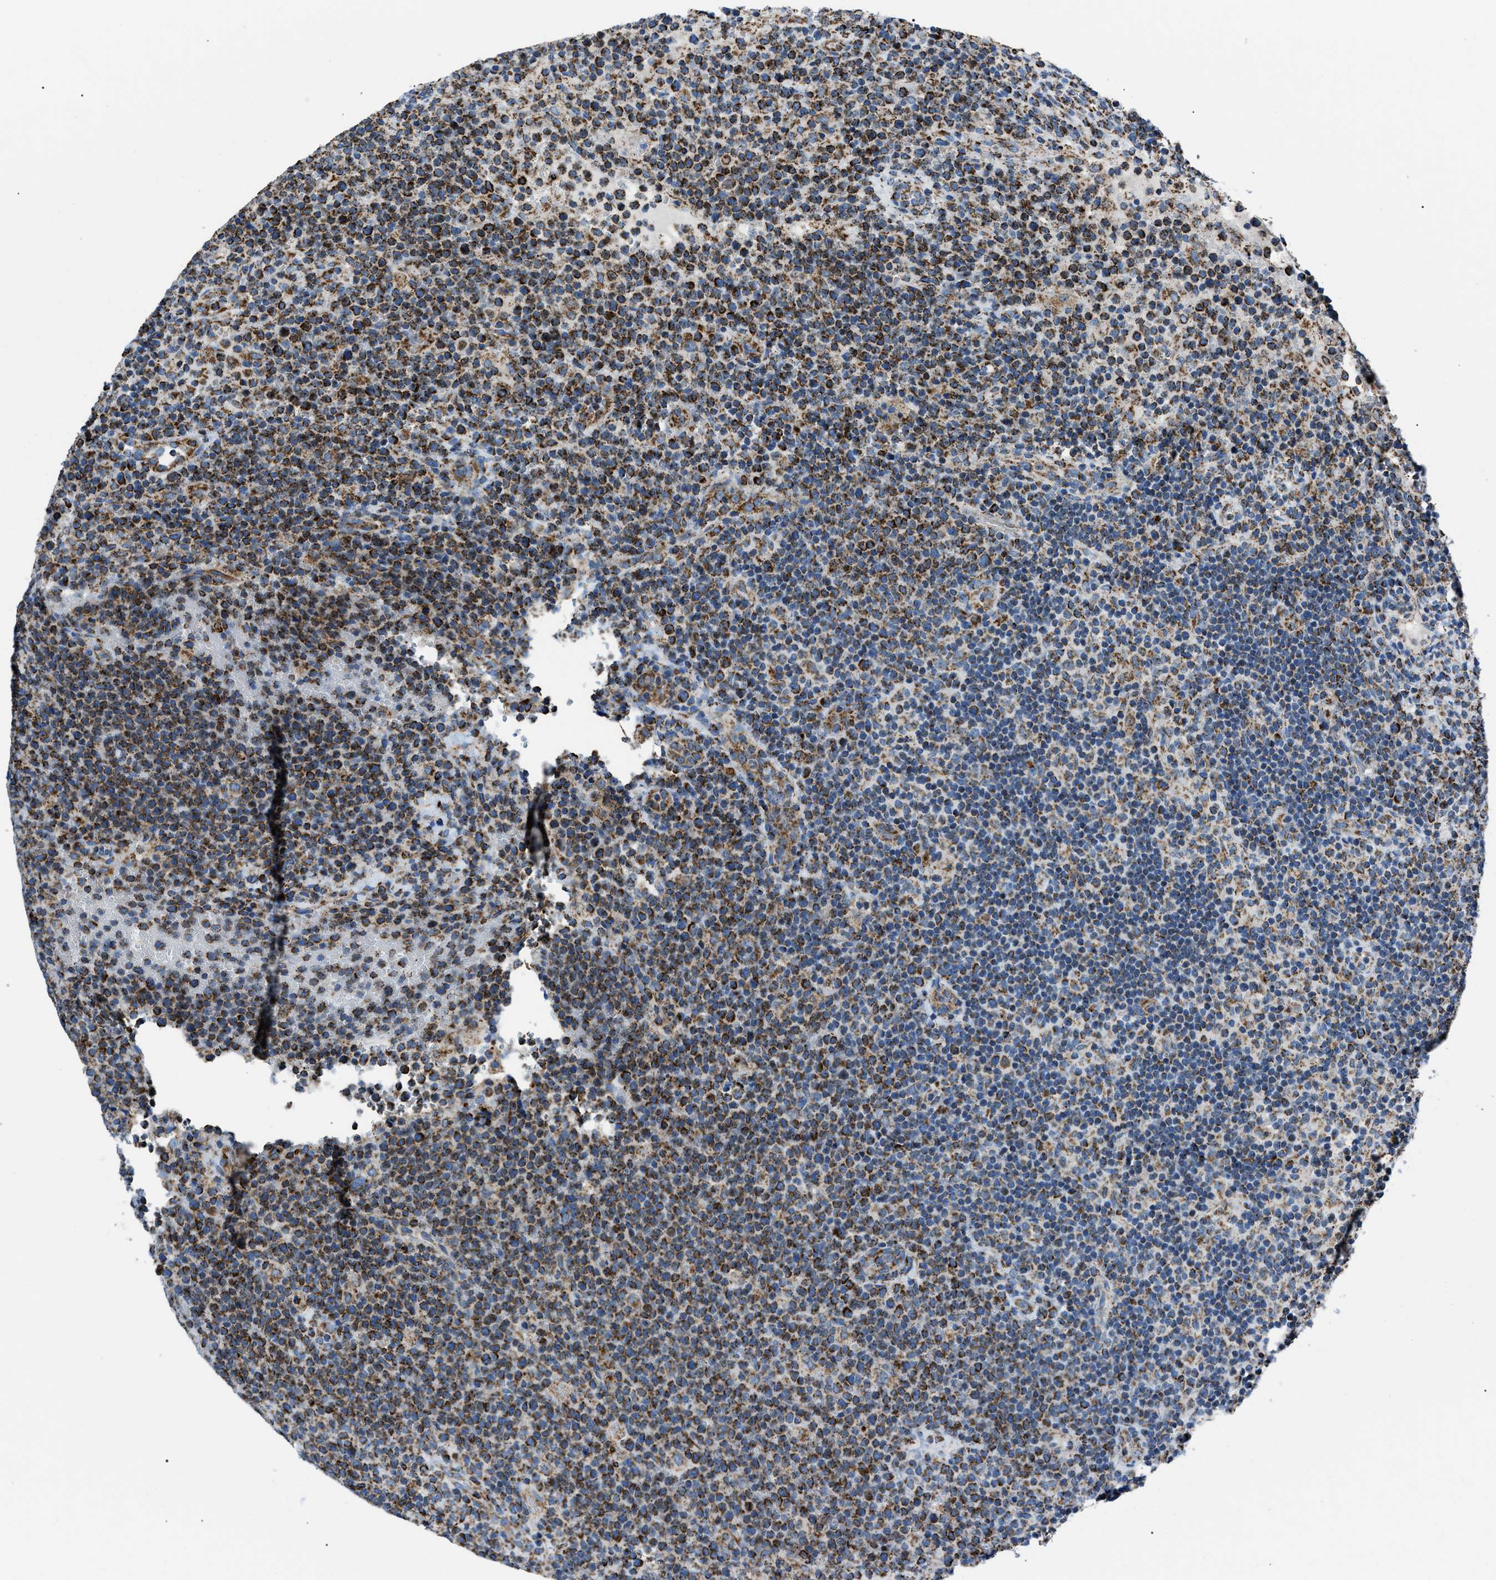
{"staining": {"intensity": "strong", "quantity": "25%-75%", "location": "cytoplasmic/membranous"}, "tissue": "lymphoma", "cell_type": "Tumor cells", "image_type": "cancer", "snomed": [{"axis": "morphology", "description": "Malignant lymphoma, non-Hodgkin's type, High grade"}, {"axis": "topography", "description": "Lymph node"}], "caption": "IHC histopathology image of lymphoma stained for a protein (brown), which displays high levels of strong cytoplasmic/membranous expression in approximately 25%-75% of tumor cells.", "gene": "PHB2", "patient": {"sex": "male", "age": 61}}